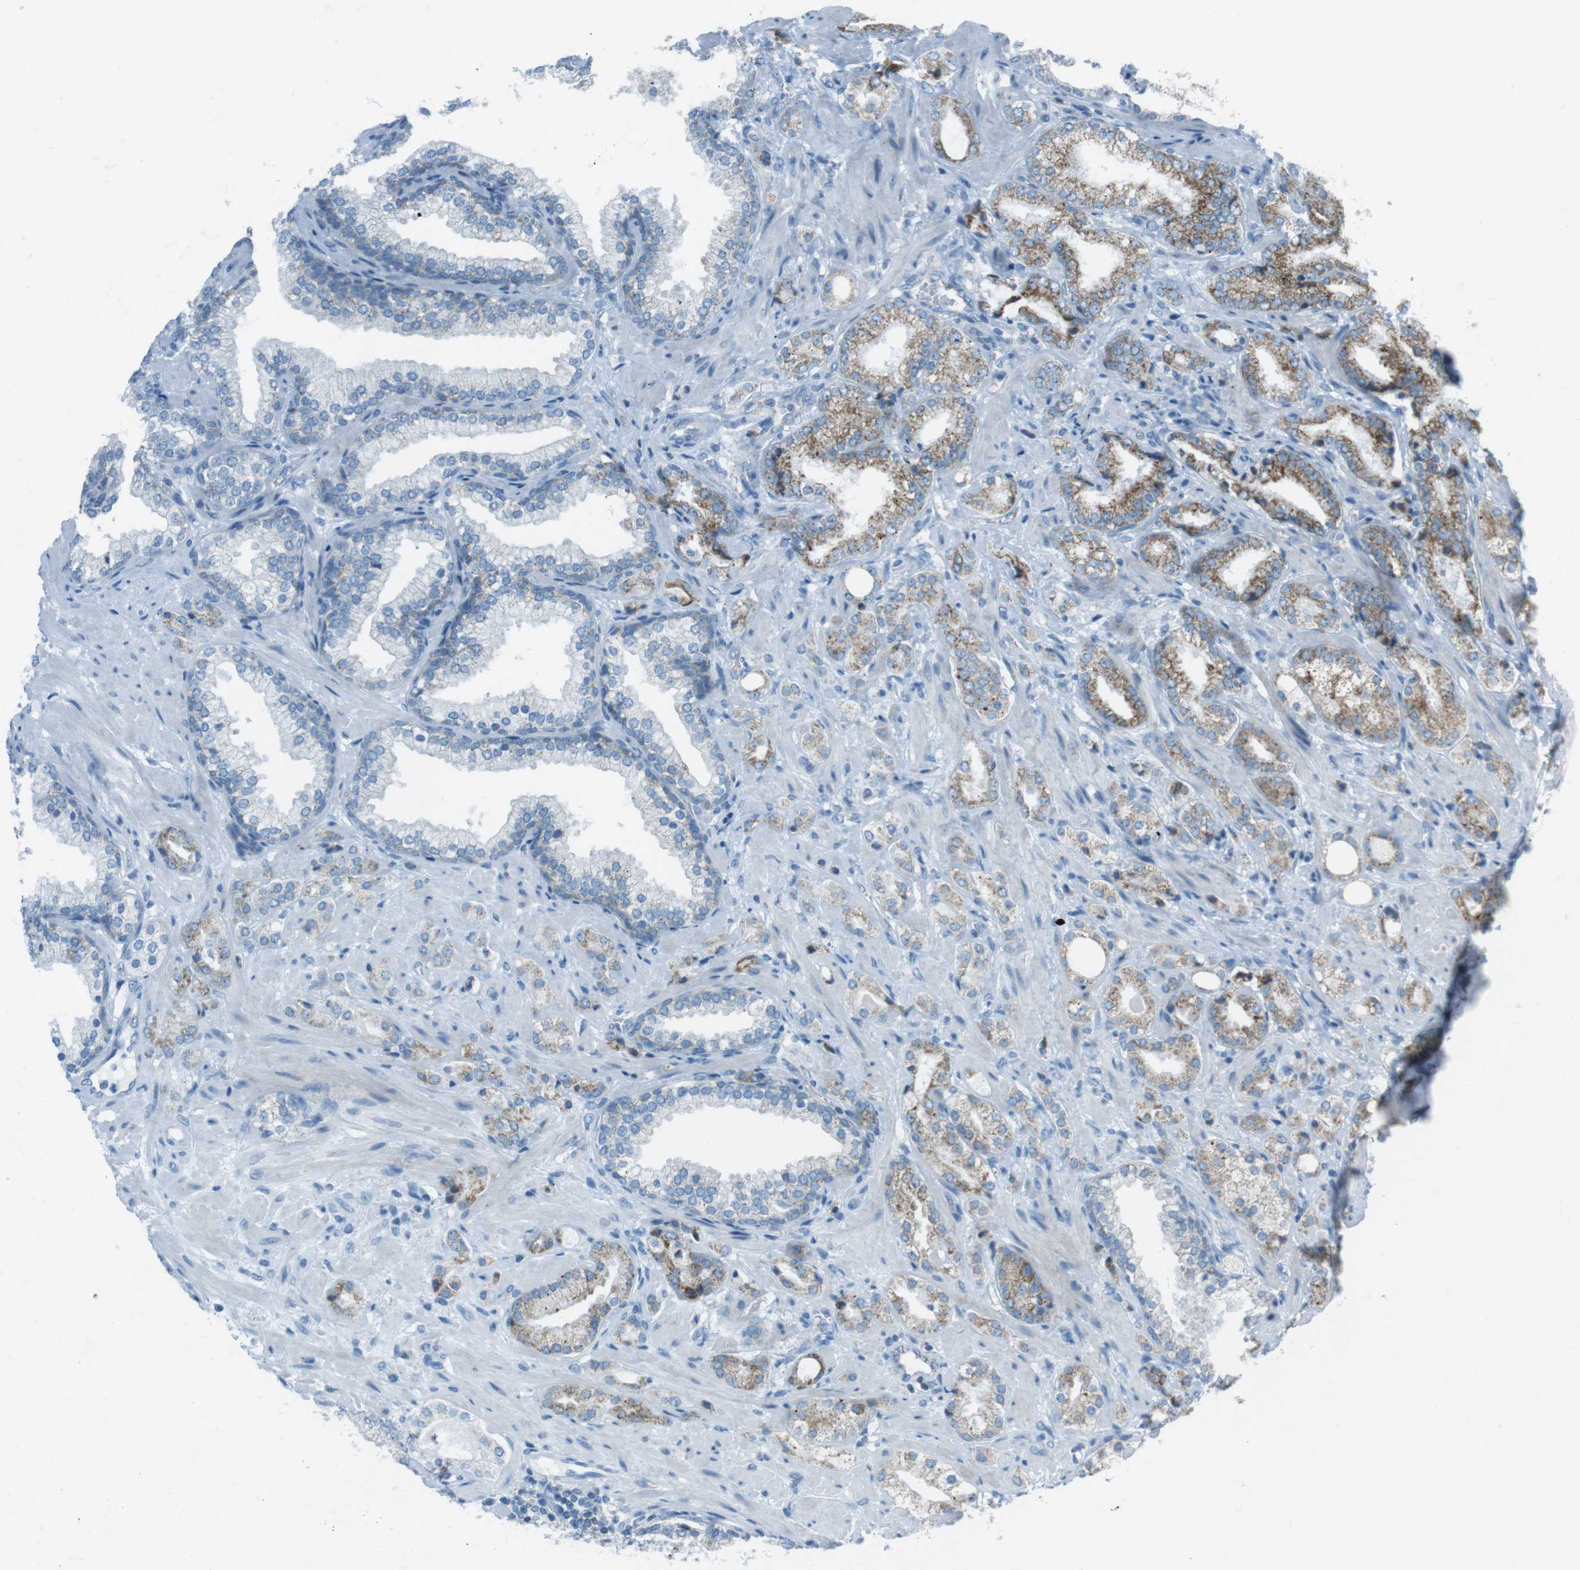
{"staining": {"intensity": "moderate", "quantity": ">75%", "location": "cytoplasmic/membranous"}, "tissue": "prostate cancer", "cell_type": "Tumor cells", "image_type": "cancer", "snomed": [{"axis": "morphology", "description": "Adenocarcinoma, High grade"}, {"axis": "topography", "description": "Prostate"}], "caption": "Immunohistochemical staining of prostate high-grade adenocarcinoma demonstrates moderate cytoplasmic/membranous protein positivity in about >75% of tumor cells.", "gene": "DNAJA3", "patient": {"sex": "male", "age": 64}}